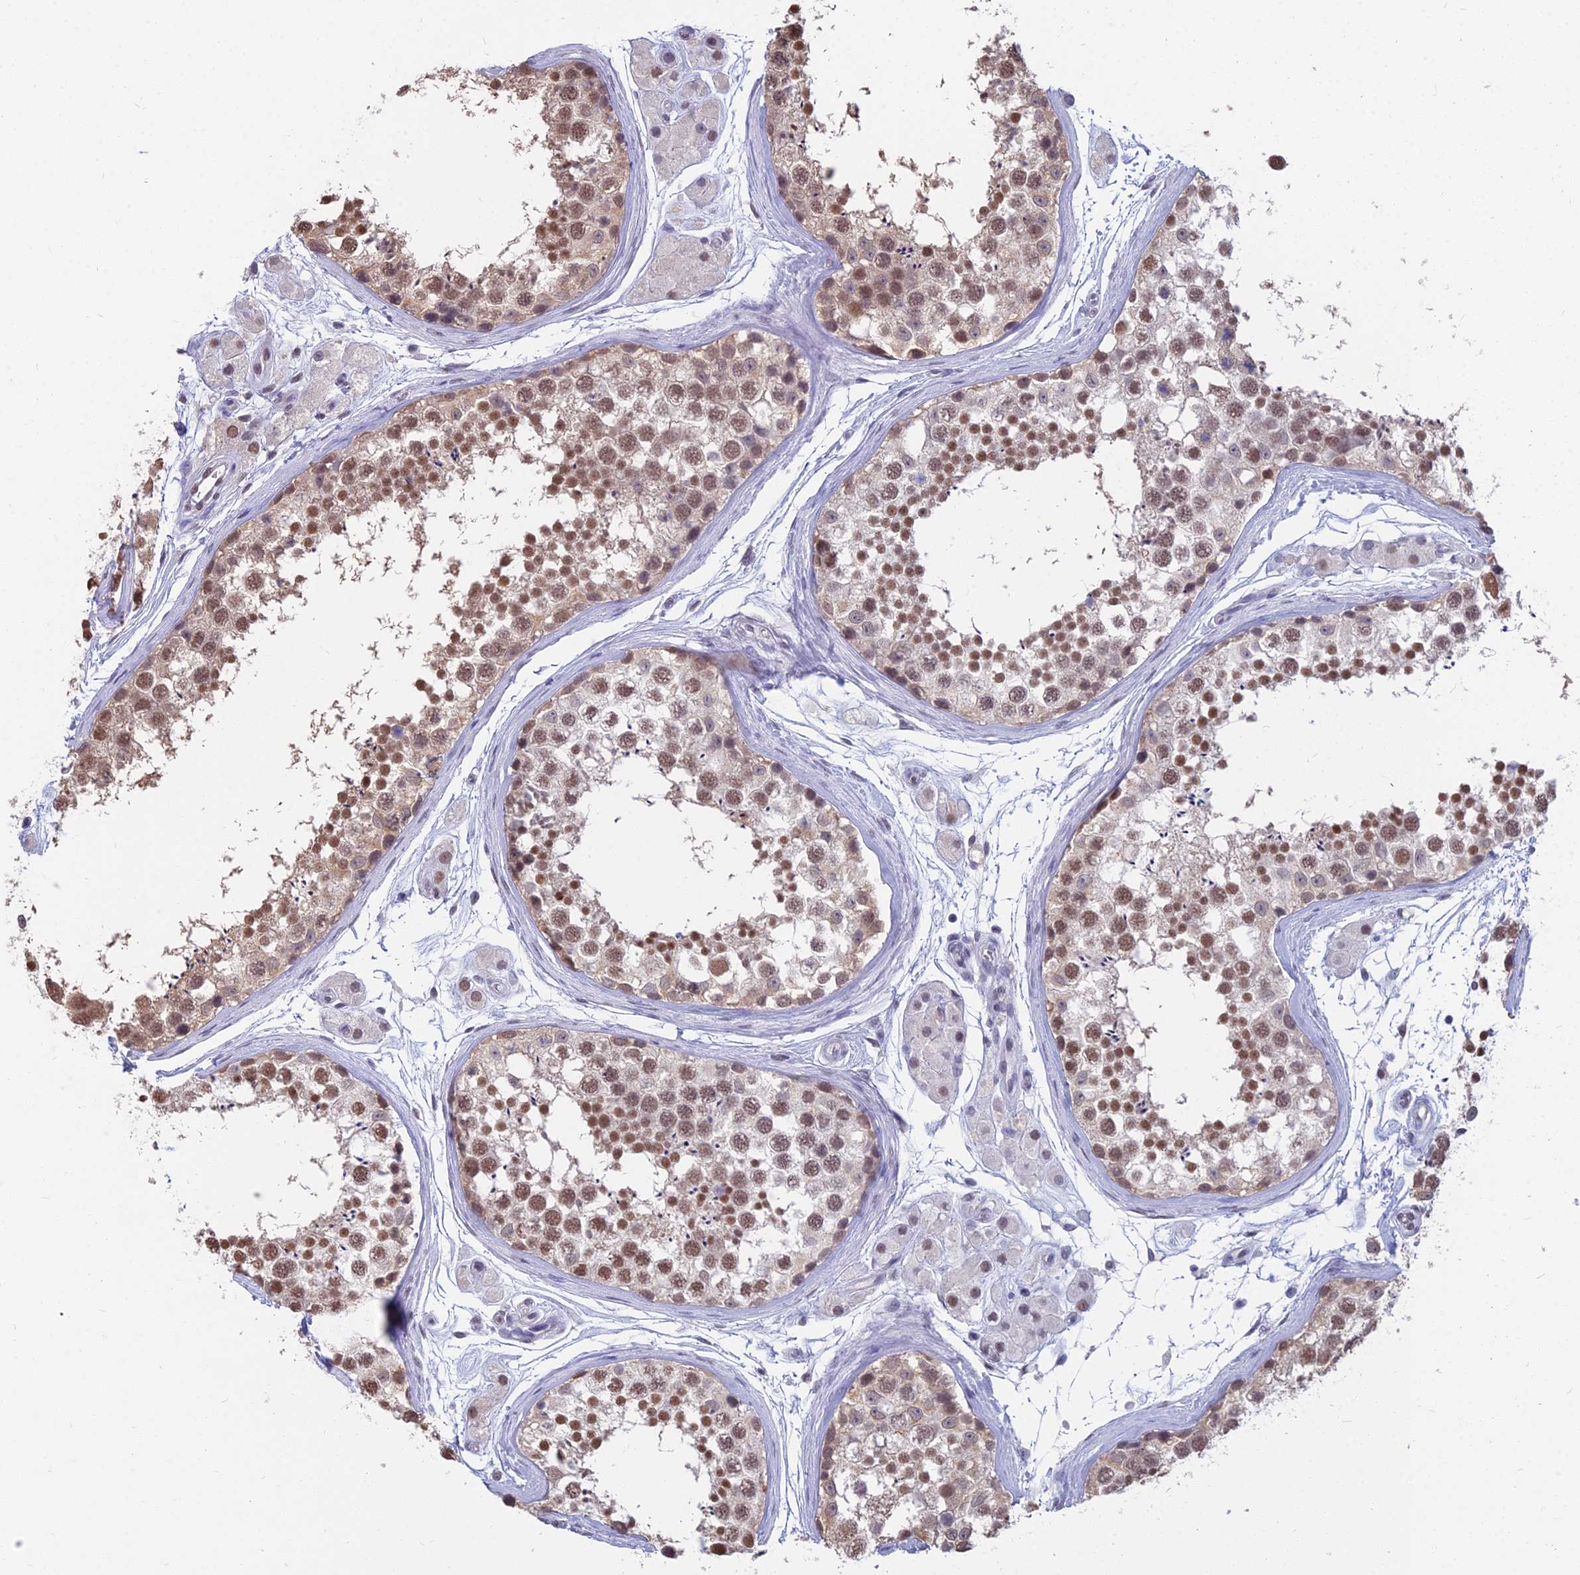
{"staining": {"intensity": "moderate", "quantity": ">75%", "location": "nuclear"}, "tissue": "testis", "cell_type": "Cells in seminiferous ducts", "image_type": "normal", "snomed": [{"axis": "morphology", "description": "Normal tissue, NOS"}, {"axis": "topography", "description": "Testis"}], "caption": "Protein staining of normal testis displays moderate nuclear staining in about >75% of cells in seminiferous ducts.", "gene": "SRSF7", "patient": {"sex": "male", "age": 56}}